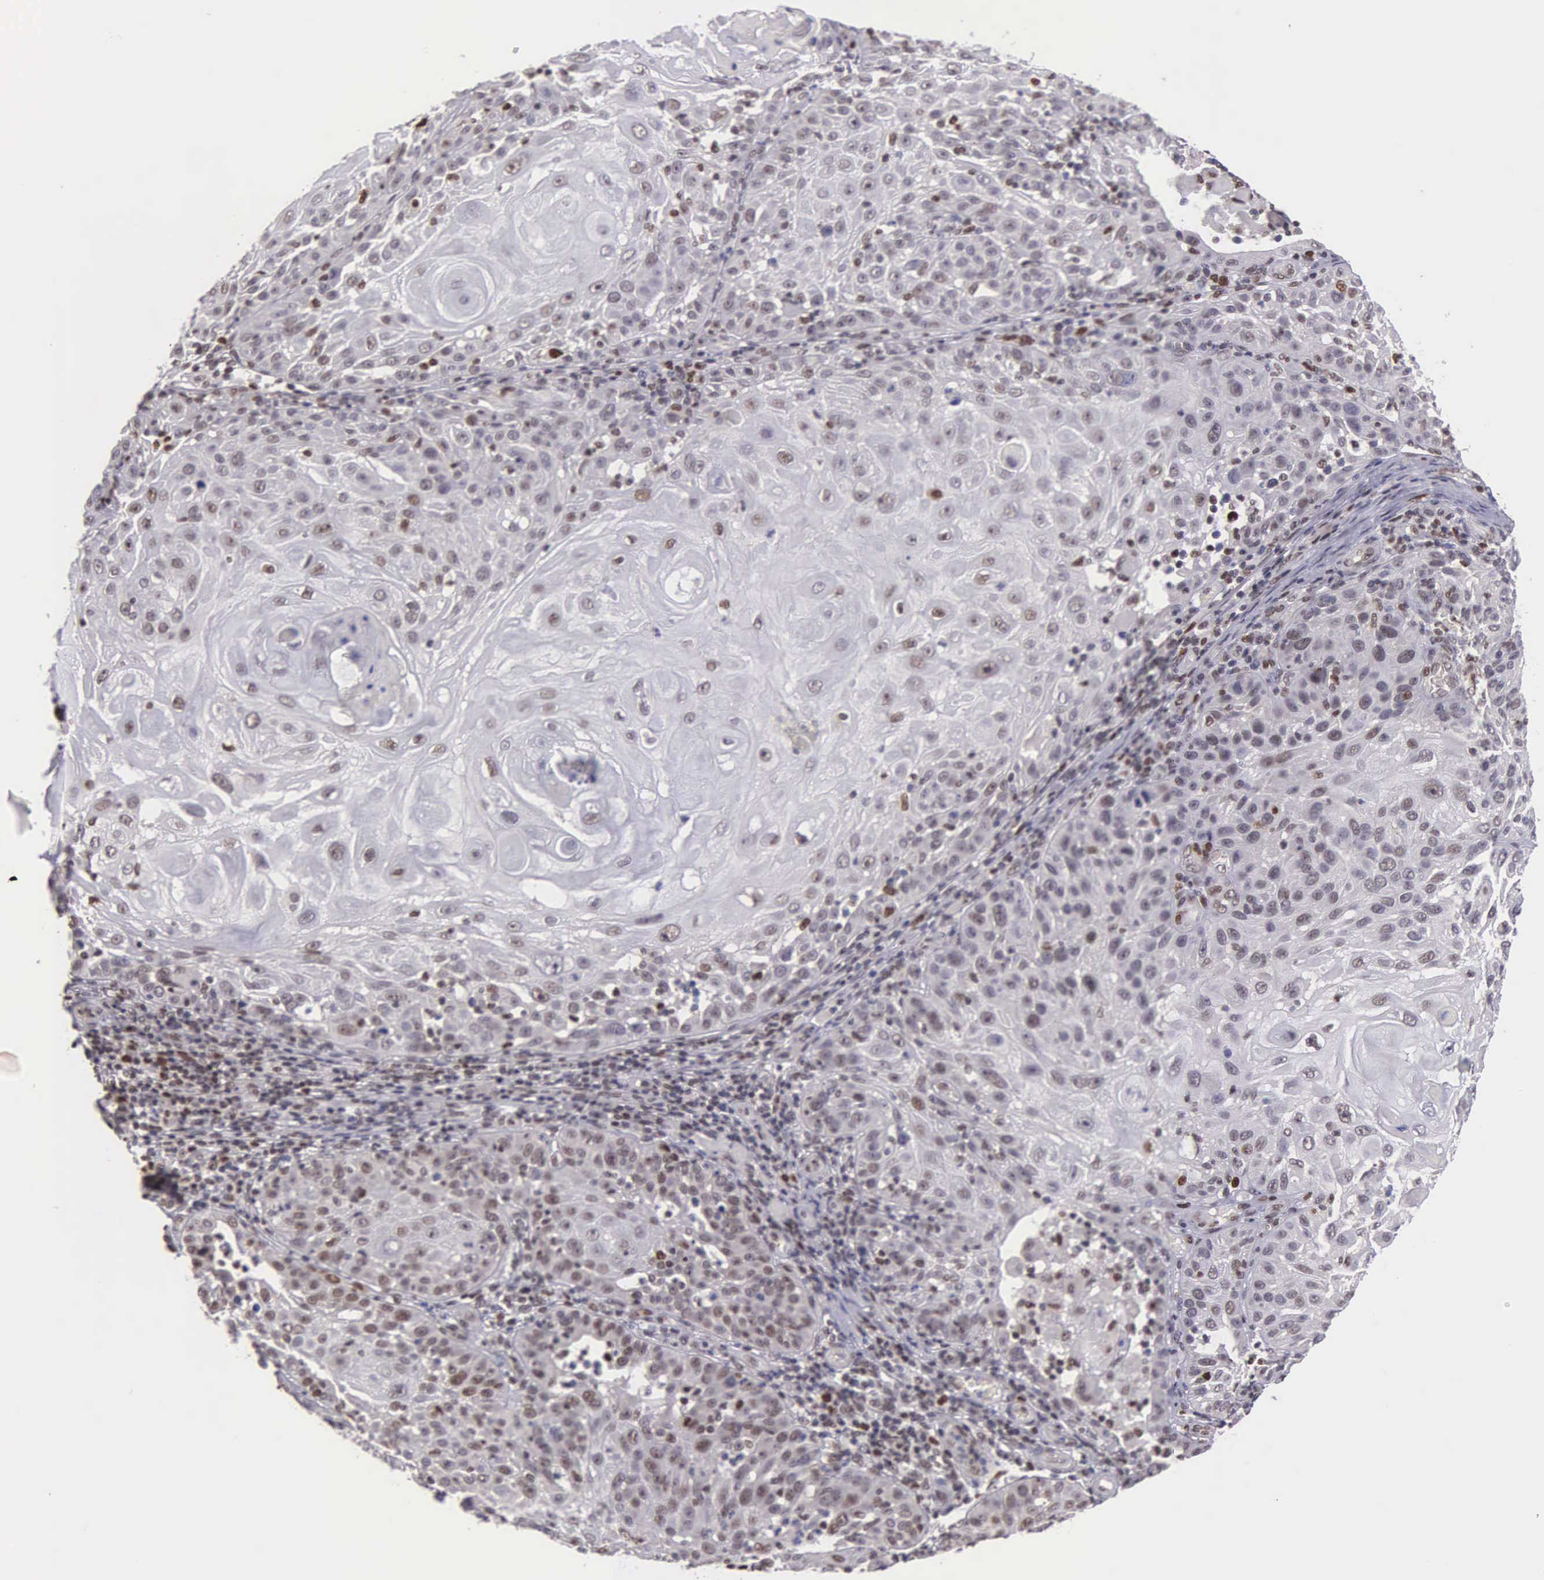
{"staining": {"intensity": "weak", "quantity": "<25%", "location": "nuclear"}, "tissue": "skin cancer", "cell_type": "Tumor cells", "image_type": "cancer", "snomed": [{"axis": "morphology", "description": "Squamous cell carcinoma, NOS"}, {"axis": "topography", "description": "Skin"}], "caption": "Tumor cells show no significant protein expression in squamous cell carcinoma (skin).", "gene": "UBR7", "patient": {"sex": "female", "age": 89}}